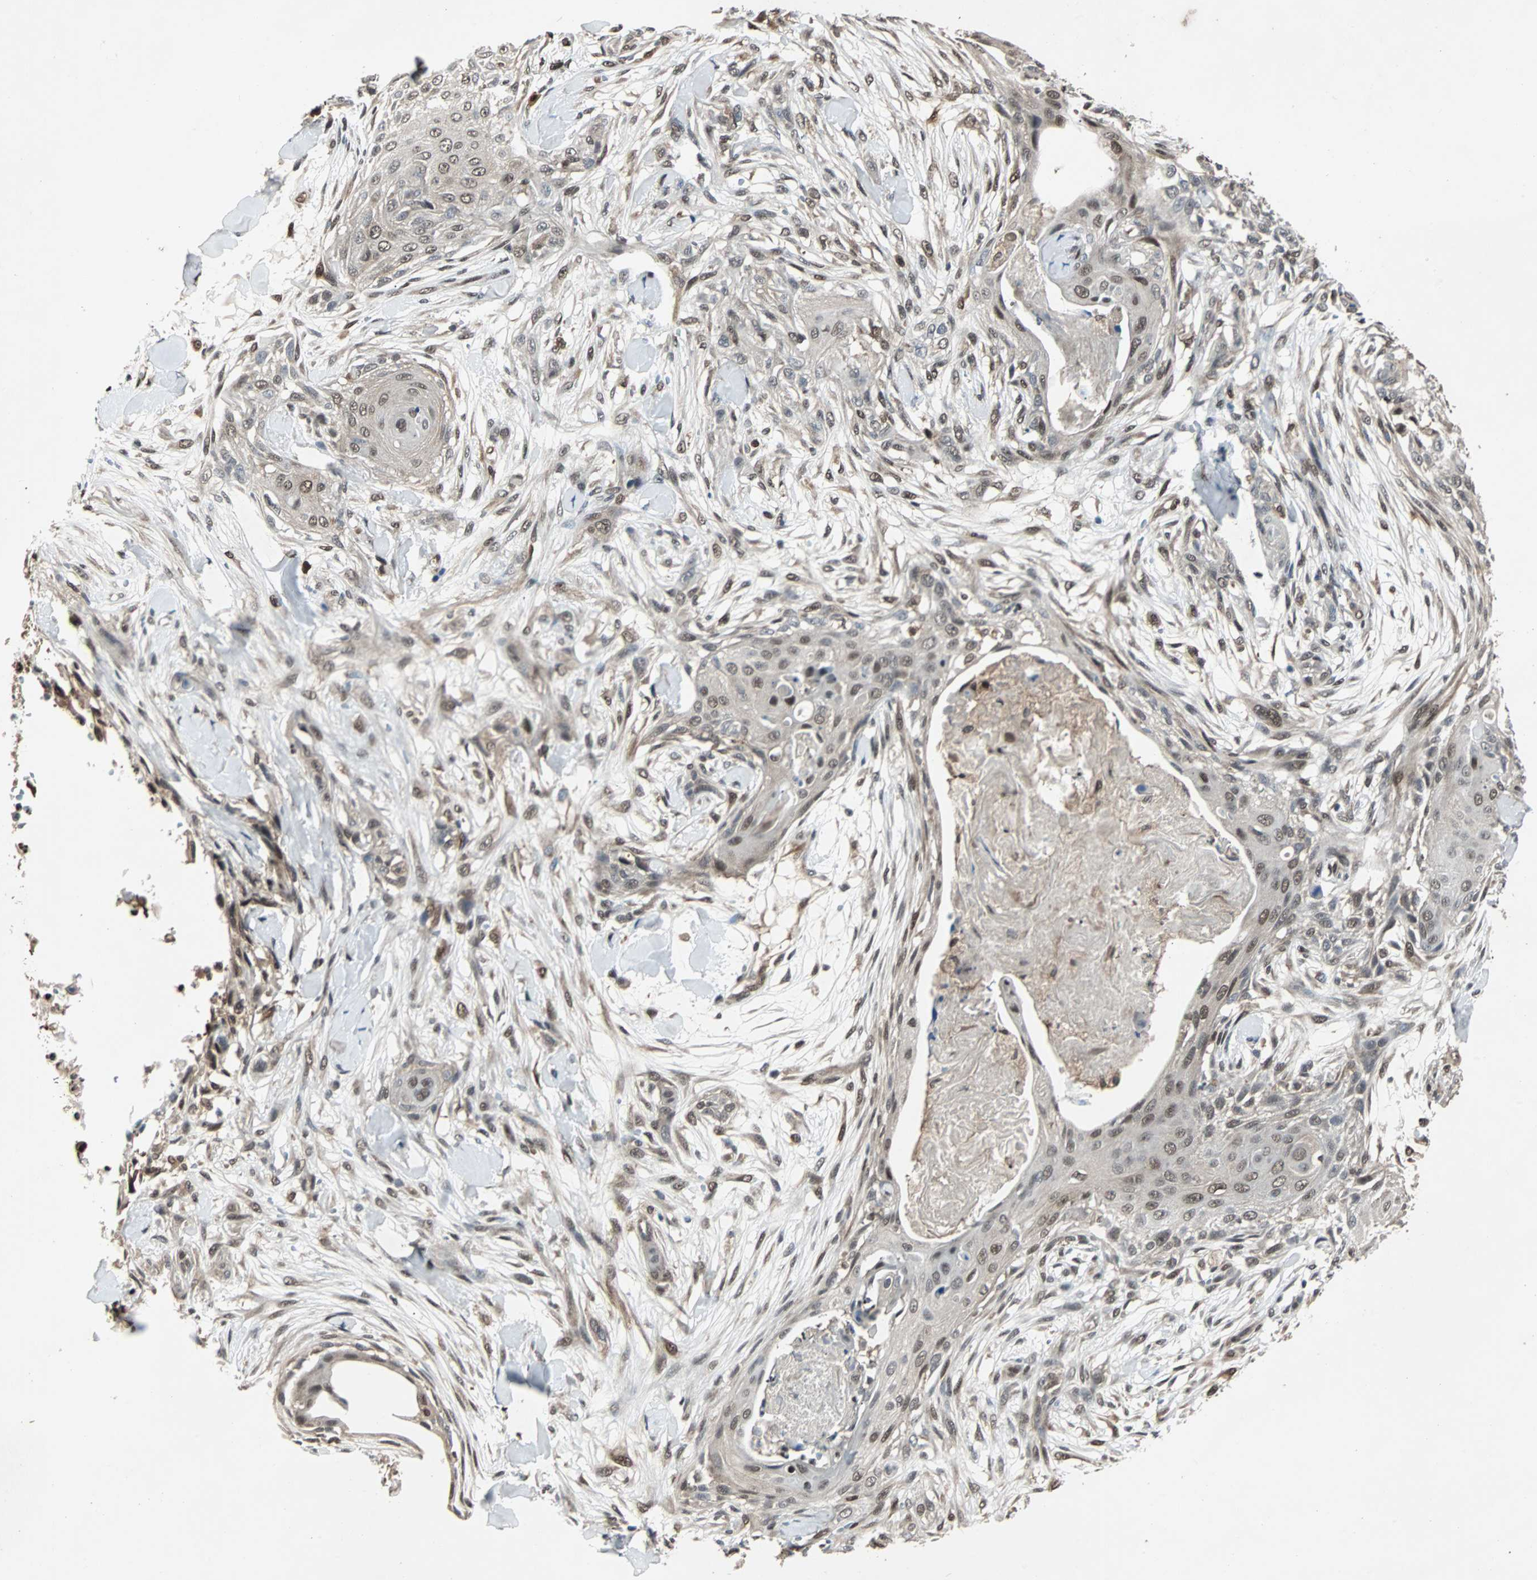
{"staining": {"intensity": "weak", "quantity": ">75%", "location": "cytoplasmic/membranous,nuclear"}, "tissue": "skin cancer", "cell_type": "Tumor cells", "image_type": "cancer", "snomed": [{"axis": "morphology", "description": "Squamous cell carcinoma, NOS"}, {"axis": "topography", "description": "Skin"}], "caption": "Immunohistochemical staining of skin cancer demonstrates weak cytoplasmic/membranous and nuclear protein staining in about >75% of tumor cells.", "gene": "ACLY", "patient": {"sex": "female", "age": 59}}